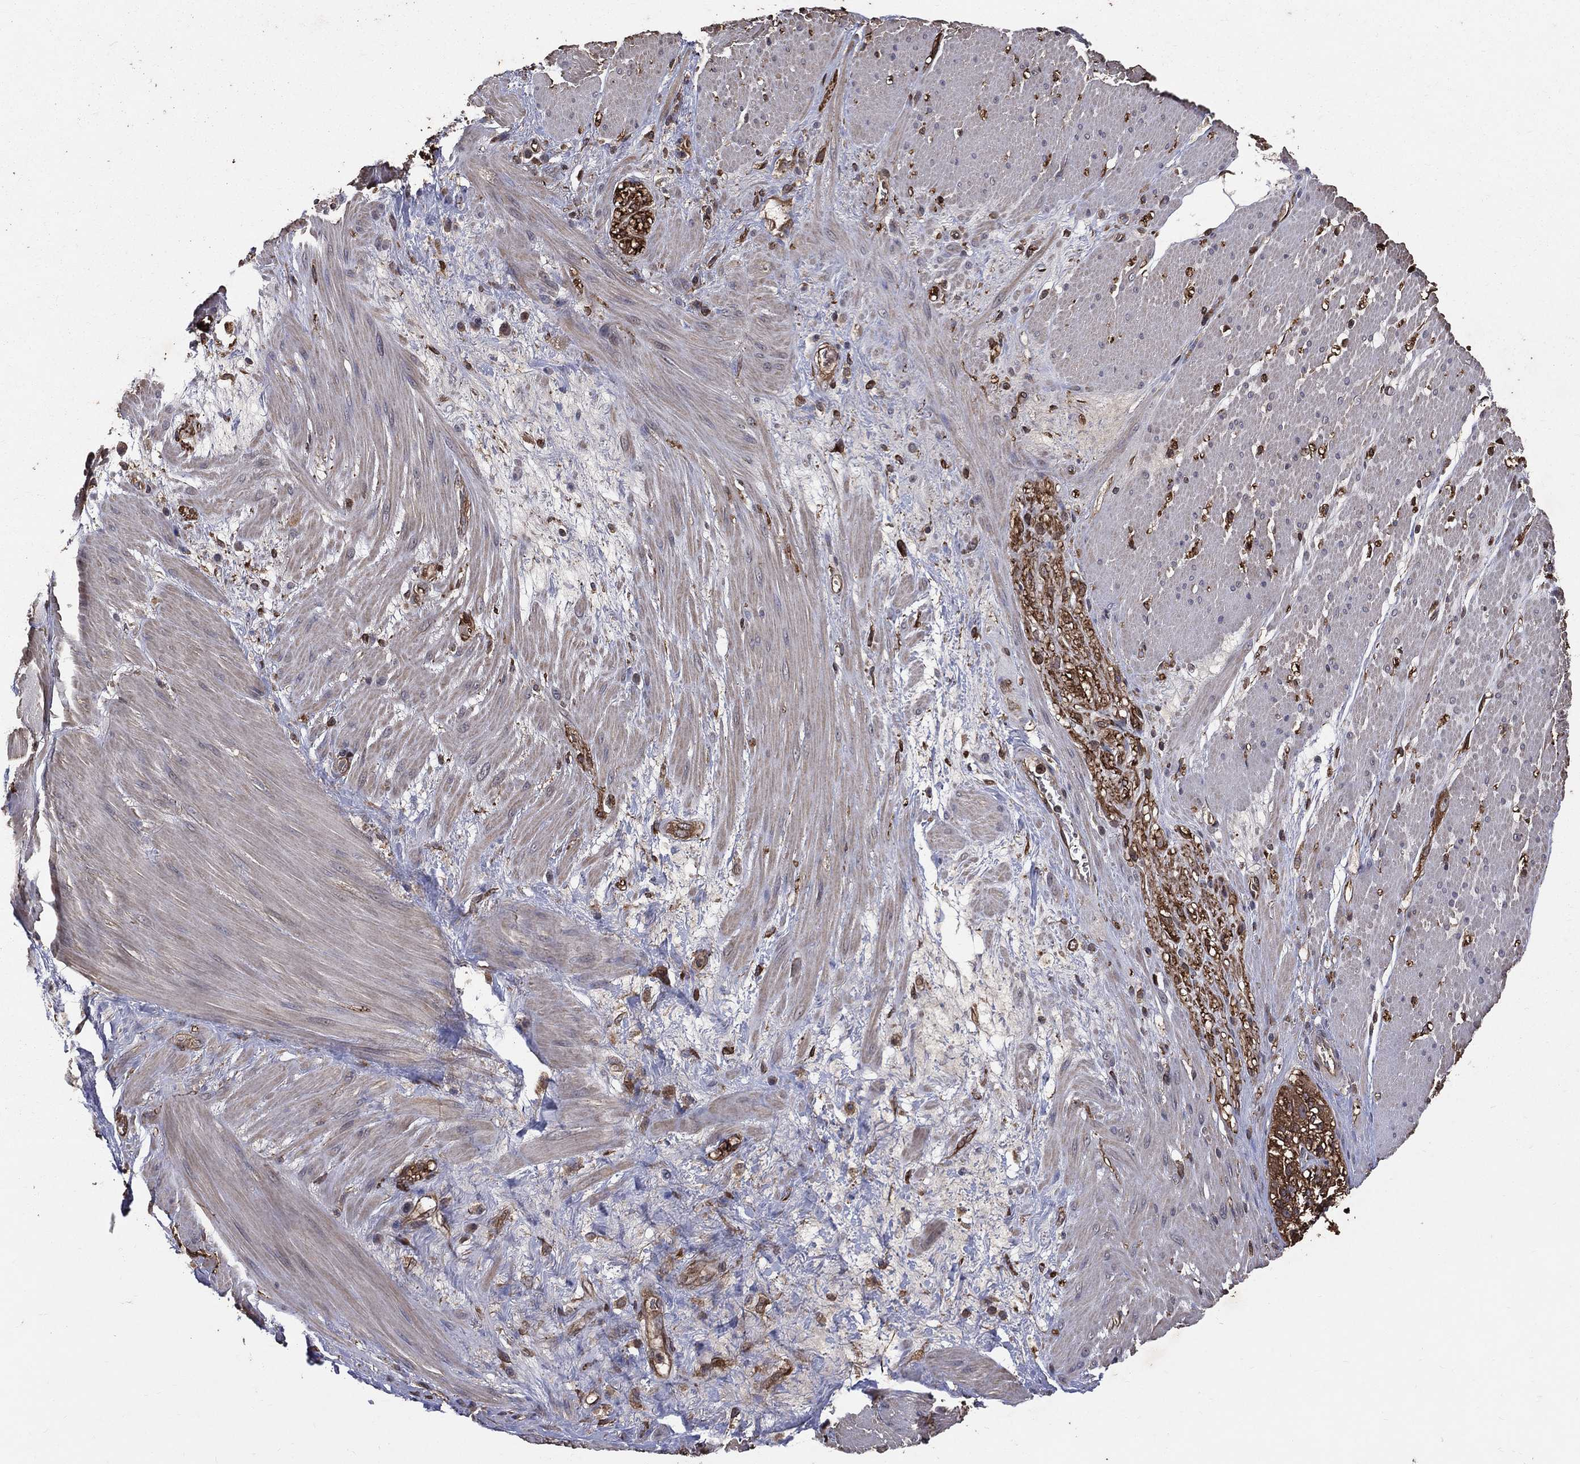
{"staining": {"intensity": "negative", "quantity": "none", "location": "none"}, "tissue": "smooth muscle", "cell_type": "Smooth muscle cells", "image_type": "normal", "snomed": [{"axis": "morphology", "description": "Normal tissue, NOS"}, {"axis": "topography", "description": "Soft tissue"}, {"axis": "topography", "description": "Smooth muscle"}], "caption": "Protein analysis of unremarkable smooth muscle reveals no significant staining in smooth muscle cells.", "gene": "DPYSL2", "patient": {"sex": "male", "age": 72}}